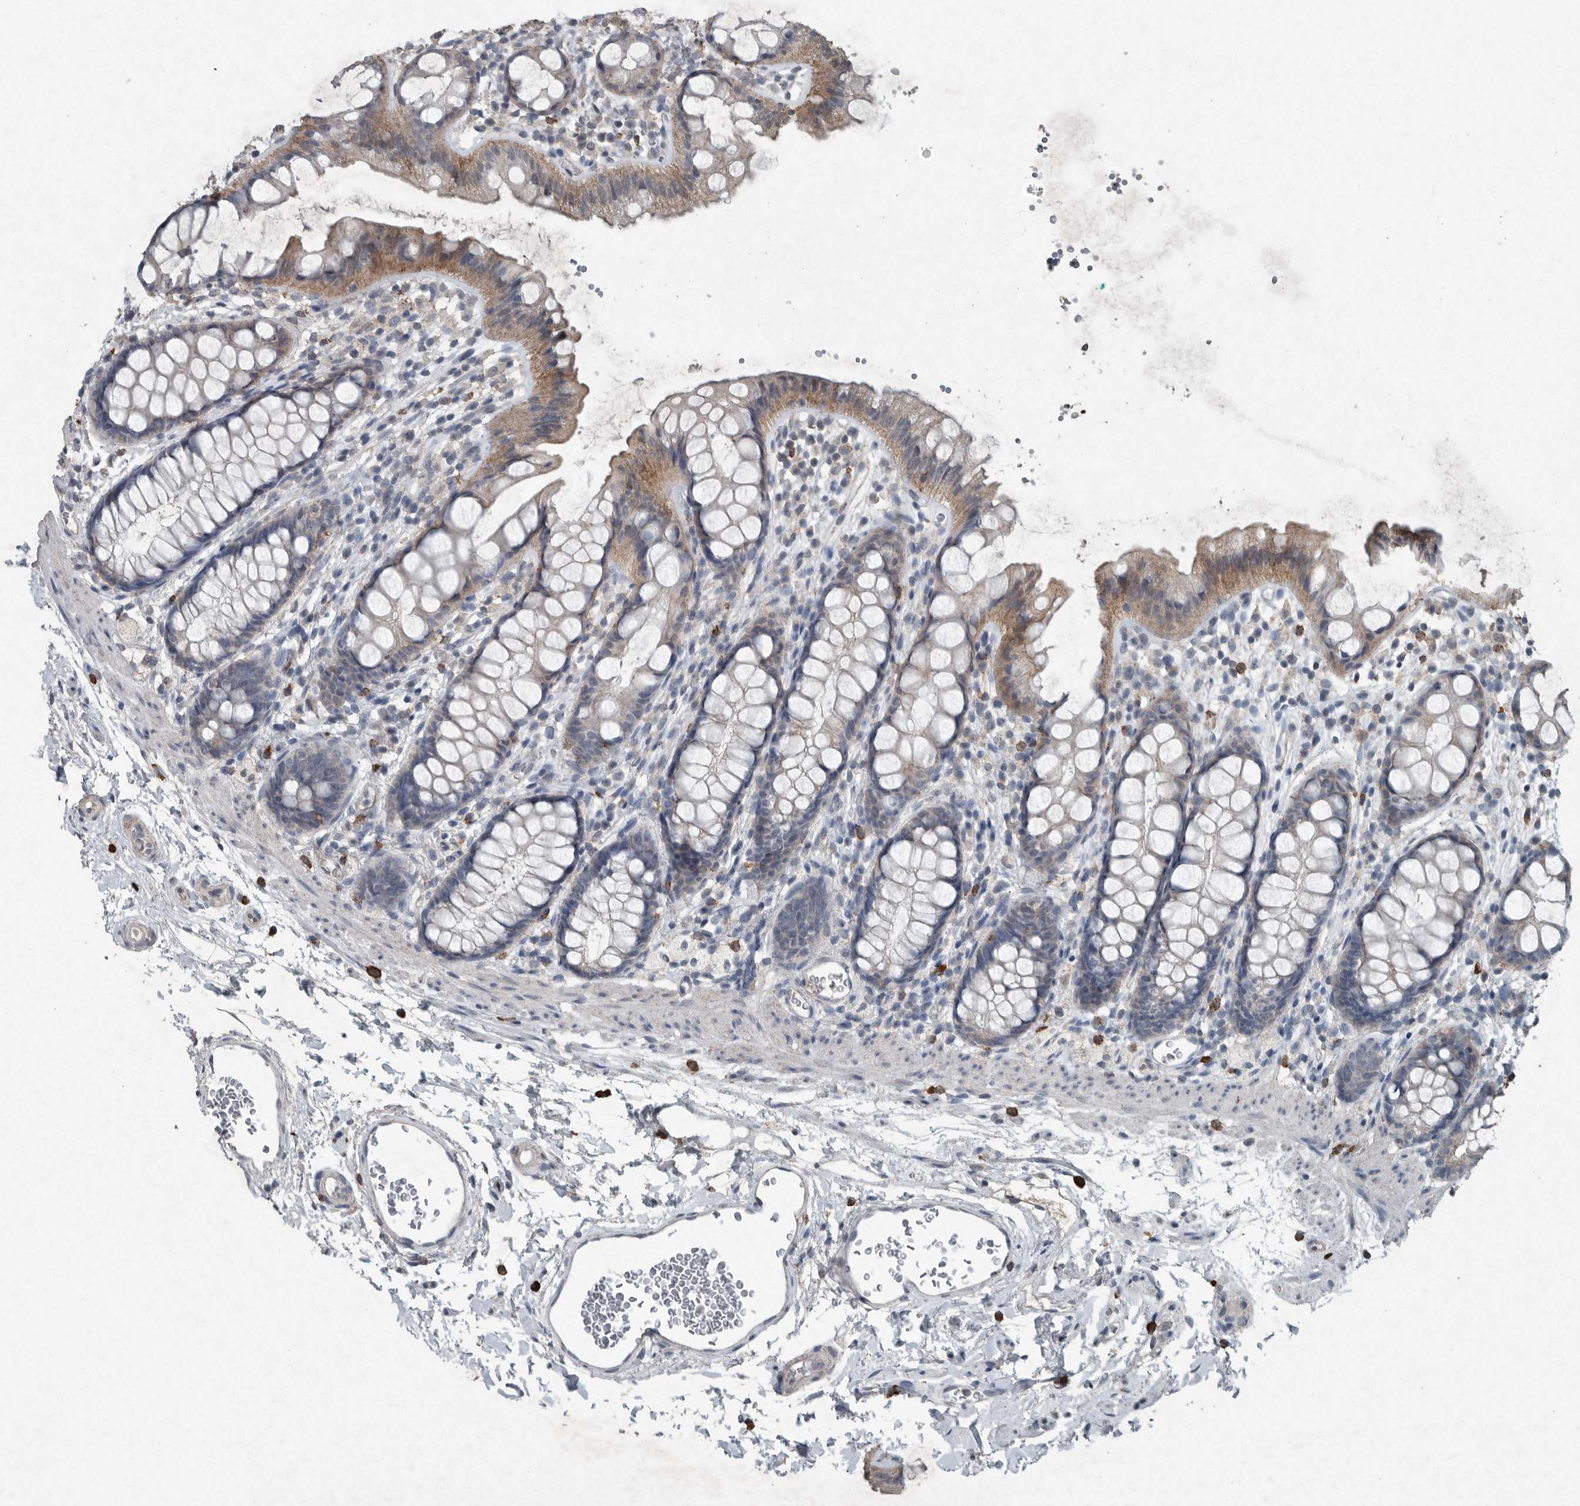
{"staining": {"intensity": "moderate", "quantity": "<25%", "location": "cytoplasmic/membranous"}, "tissue": "rectum", "cell_type": "Glandular cells", "image_type": "normal", "snomed": [{"axis": "morphology", "description": "Normal tissue, NOS"}, {"axis": "topography", "description": "Rectum"}], "caption": "This micrograph exhibits unremarkable rectum stained with immunohistochemistry (IHC) to label a protein in brown. The cytoplasmic/membranous of glandular cells show moderate positivity for the protein. Nuclei are counter-stained blue.", "gene": "IL20", "patient": {"sex": "female", "age": 65}}